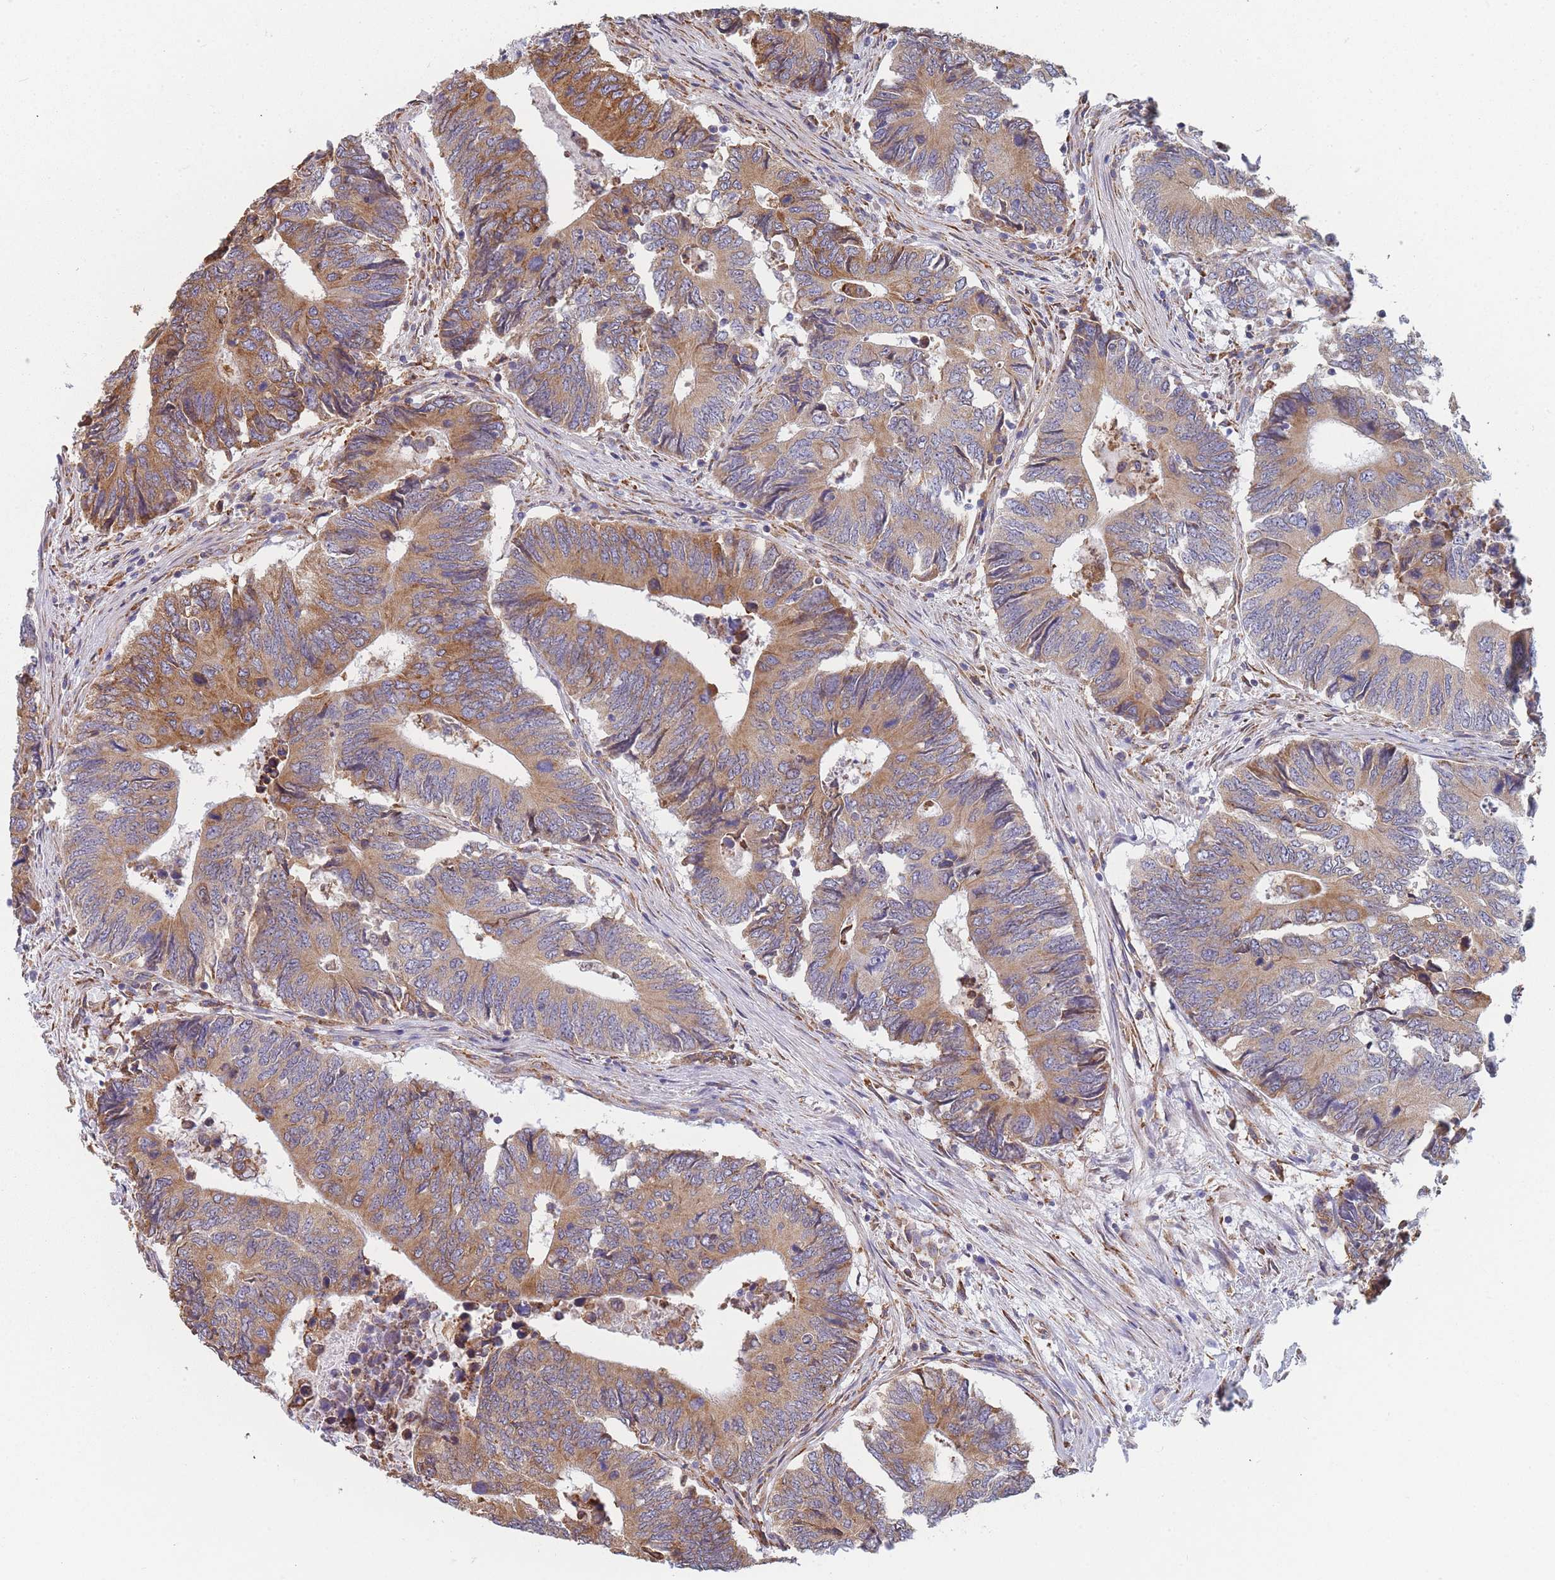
{"staining": {"intensity": "moderate", "quantity": ">75%", "location": "cytoplasmic/membranous"}, "tissue": "colorectal cancer", "cell_type": "Tumor cells", "image_type": "cancer", "snomed": [{"axis": "morphology", "description": "Adenocarcinoma, NOS"}, {"axis": "topography", "description": "Colon"}], "caption": "A brown stain shows moderate cytoplasmic/membranous staining of a protein in adenocarcinoma (colorectal) tumor cells.", "gene": "OR7C2", "patient": {"sex": "male", "age": 87}}